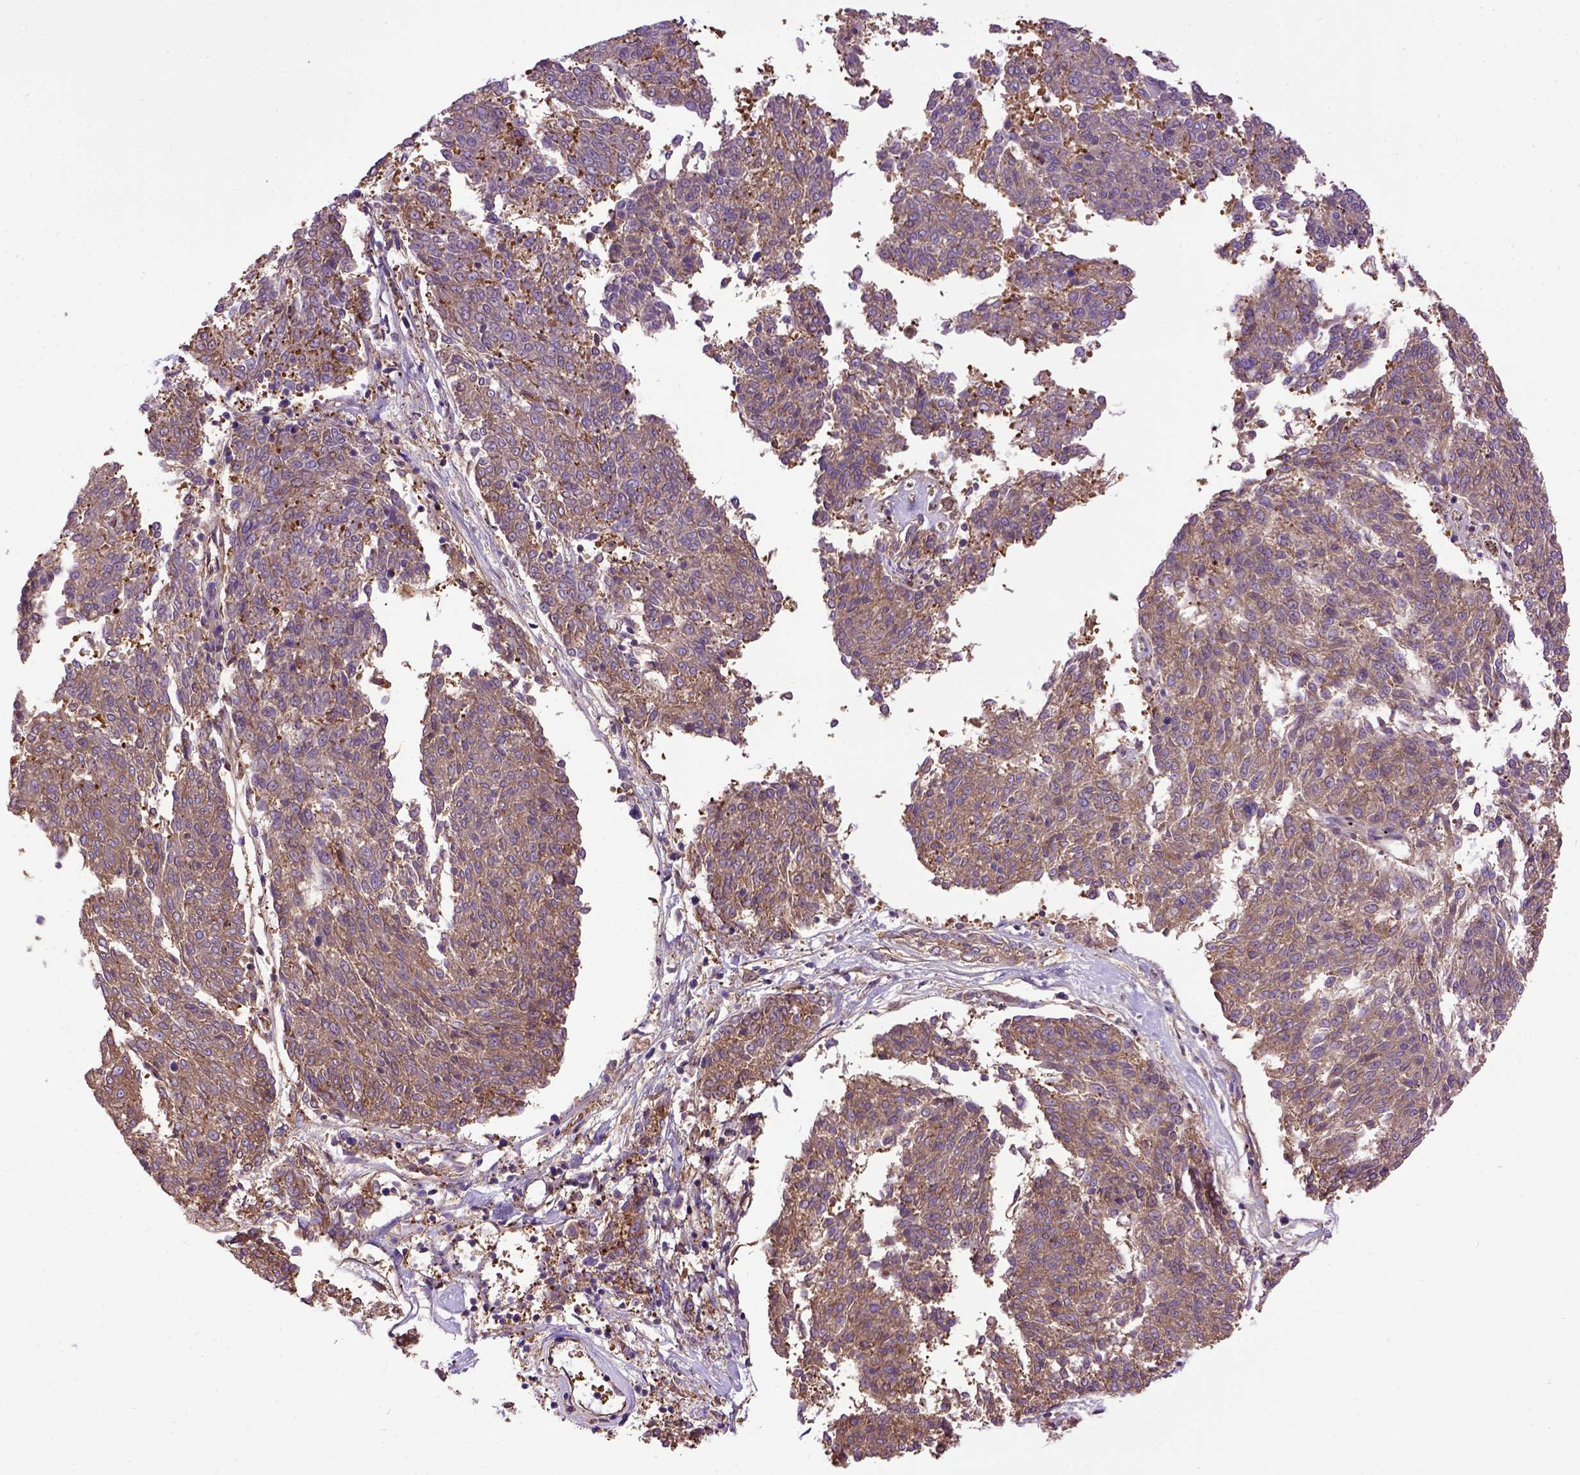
{"staining": {"intensity": "weak", "quantity": ">75%", "location": "cytoplasmic/membranous"}, "tissue": "melanoma", "cell_type": "Tumor cells", "image_type": "cancer", "snomed": [{"axis": "morphology", "description": "Malignant melanoma, NOS"}, {"axis": "topography", "description": "Skin"}], "caption": "DAB immunohistochemical staining of human malignant melanoma demonstrates weak cytoplasmic/membranous protein positivity in approximately >75% of tumor cells.", "gene": "MVP", "patient": {"sex": "female", "age": 72}}